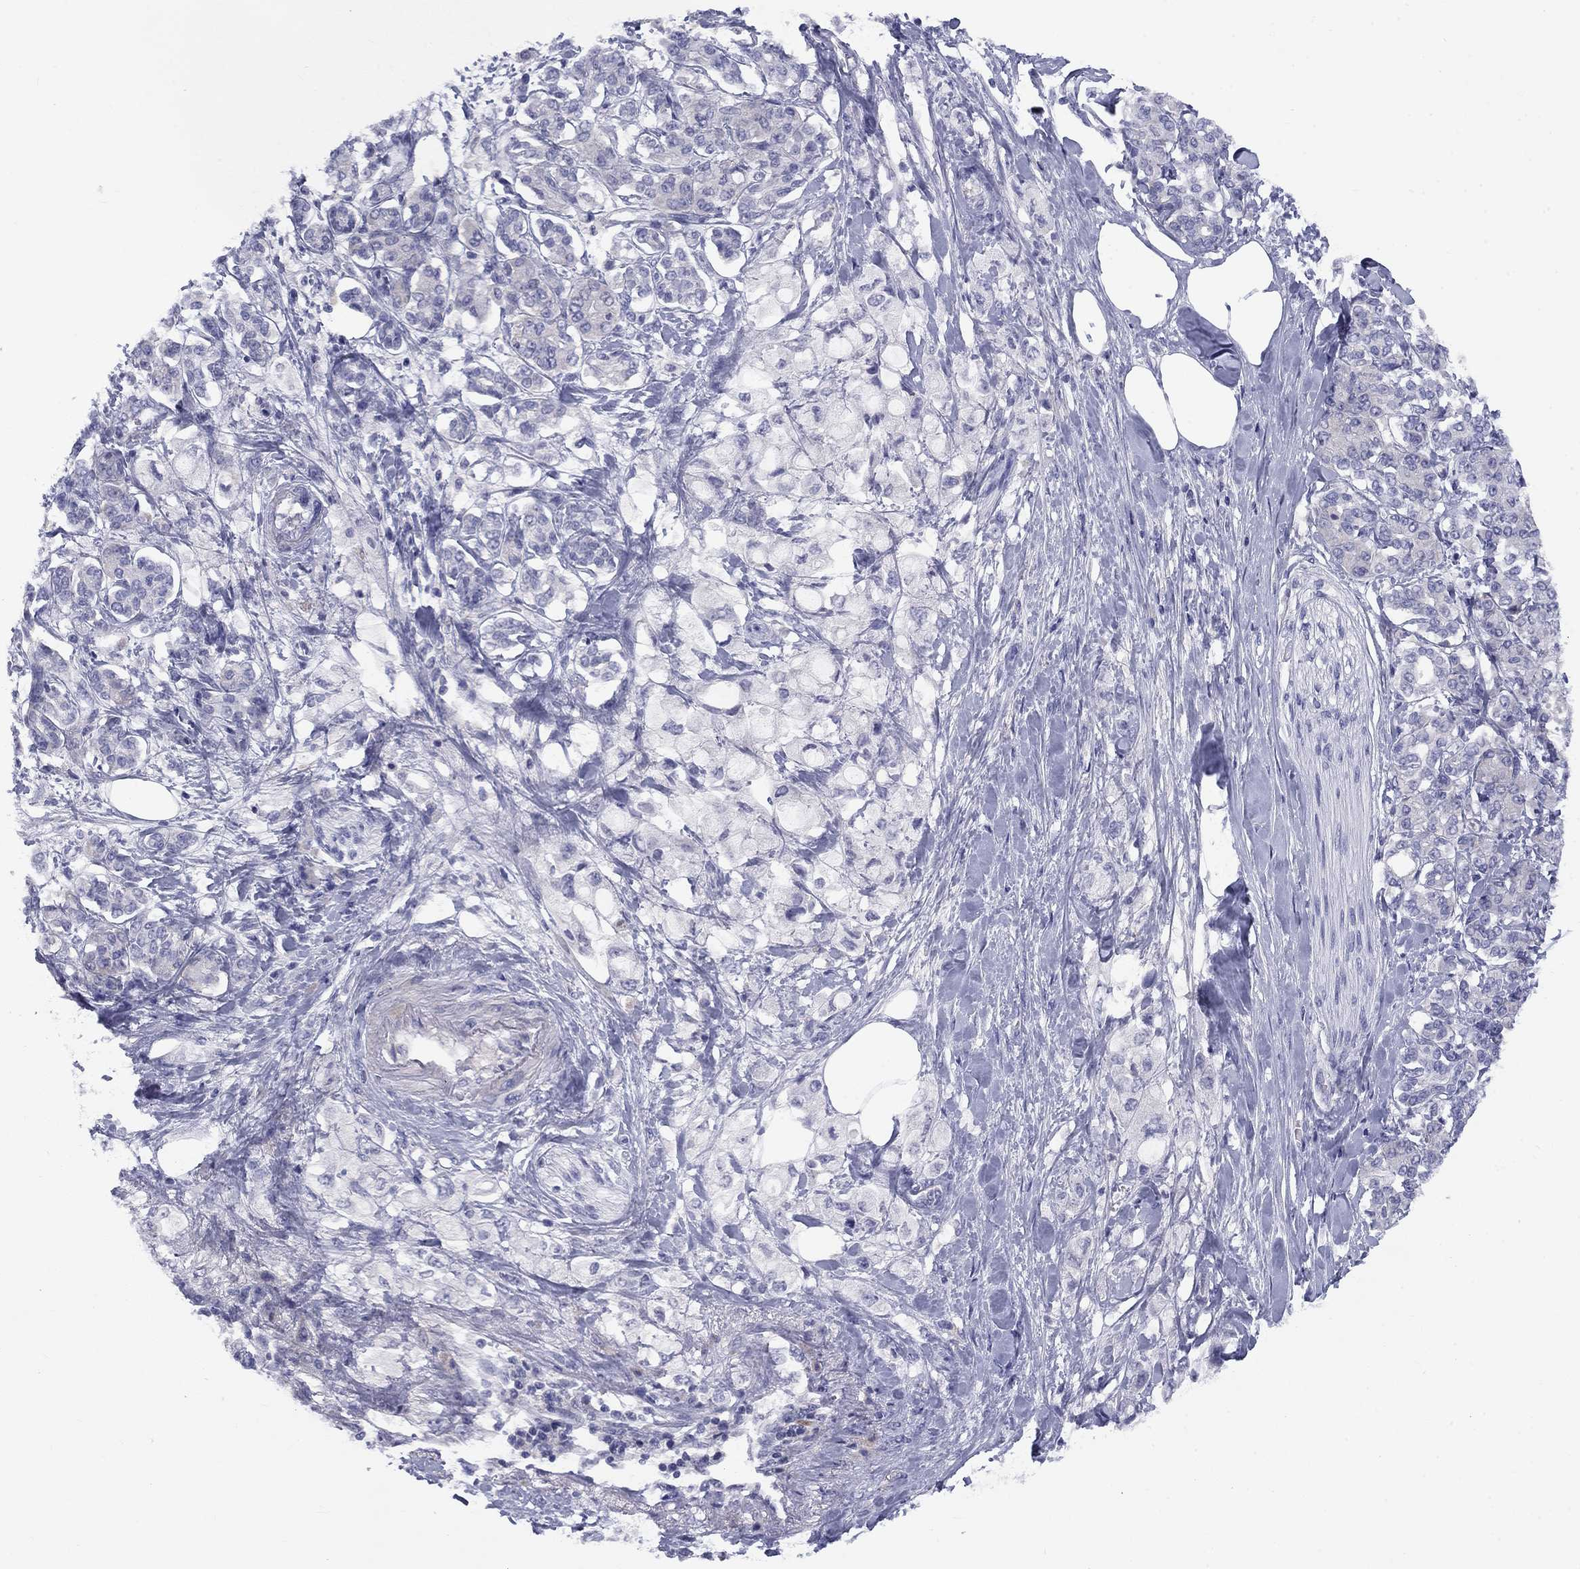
{"staining": {"intensity": "negative", "quantity": "none", "location": "none"}, "tissue": "pancreatic cancer", "cell_type": "Tumor cells", "image_type": "cancer", "snomed": [{"axis": "morphology", "description": "Adenocarcinoma, NOS"}, {"axis": "topography", "description": "Pancreas"}], "caption": "The image reveals no significant expression in tumor cells of adenocarcinoma (pancreatic).", "gene": "CACNA1A", "patient": {"sex": "female", "age": 56}}